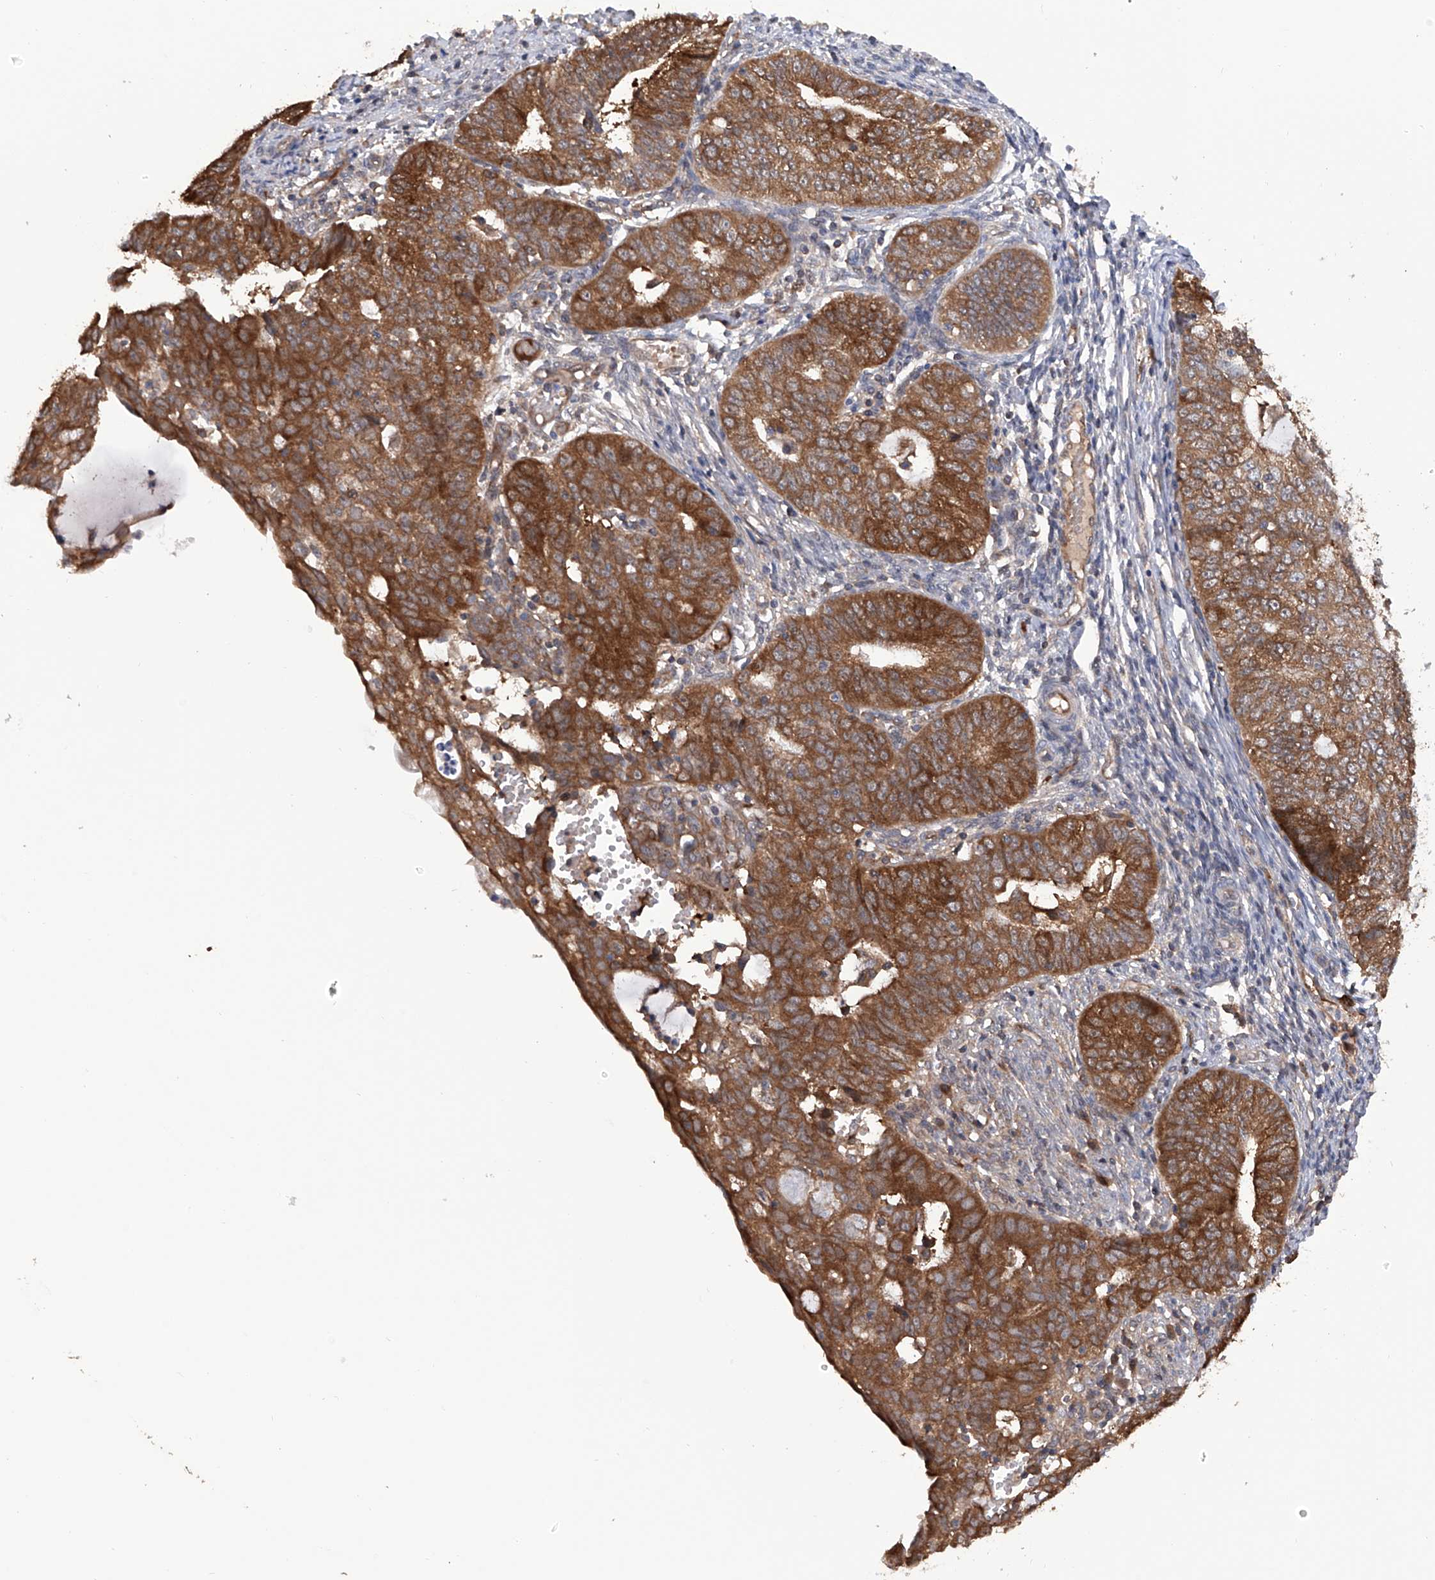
{"staining": {"intensity": "strong", "quantity": ">75%", "location": "cytoplasmic/membranous"}, "tissue": "endometrial cancer", "cell_type": "Tumor cells", "image_type": "cancer", "snomed": [{"axis": "morphology", "description": "Adenocarcinoma, NOS"}, {"axis": "topography", "description": "Endometrium"}], "caption": "Protein staining shows strong cytoplasmic/membranous staining in approximately >75% of tumor cells in endometrial adenocarcinoma. (IHC, brightfield microscopy, high magnification).", "gene": "NUDT17", "patient": {"sex": "female", "age": 32}}